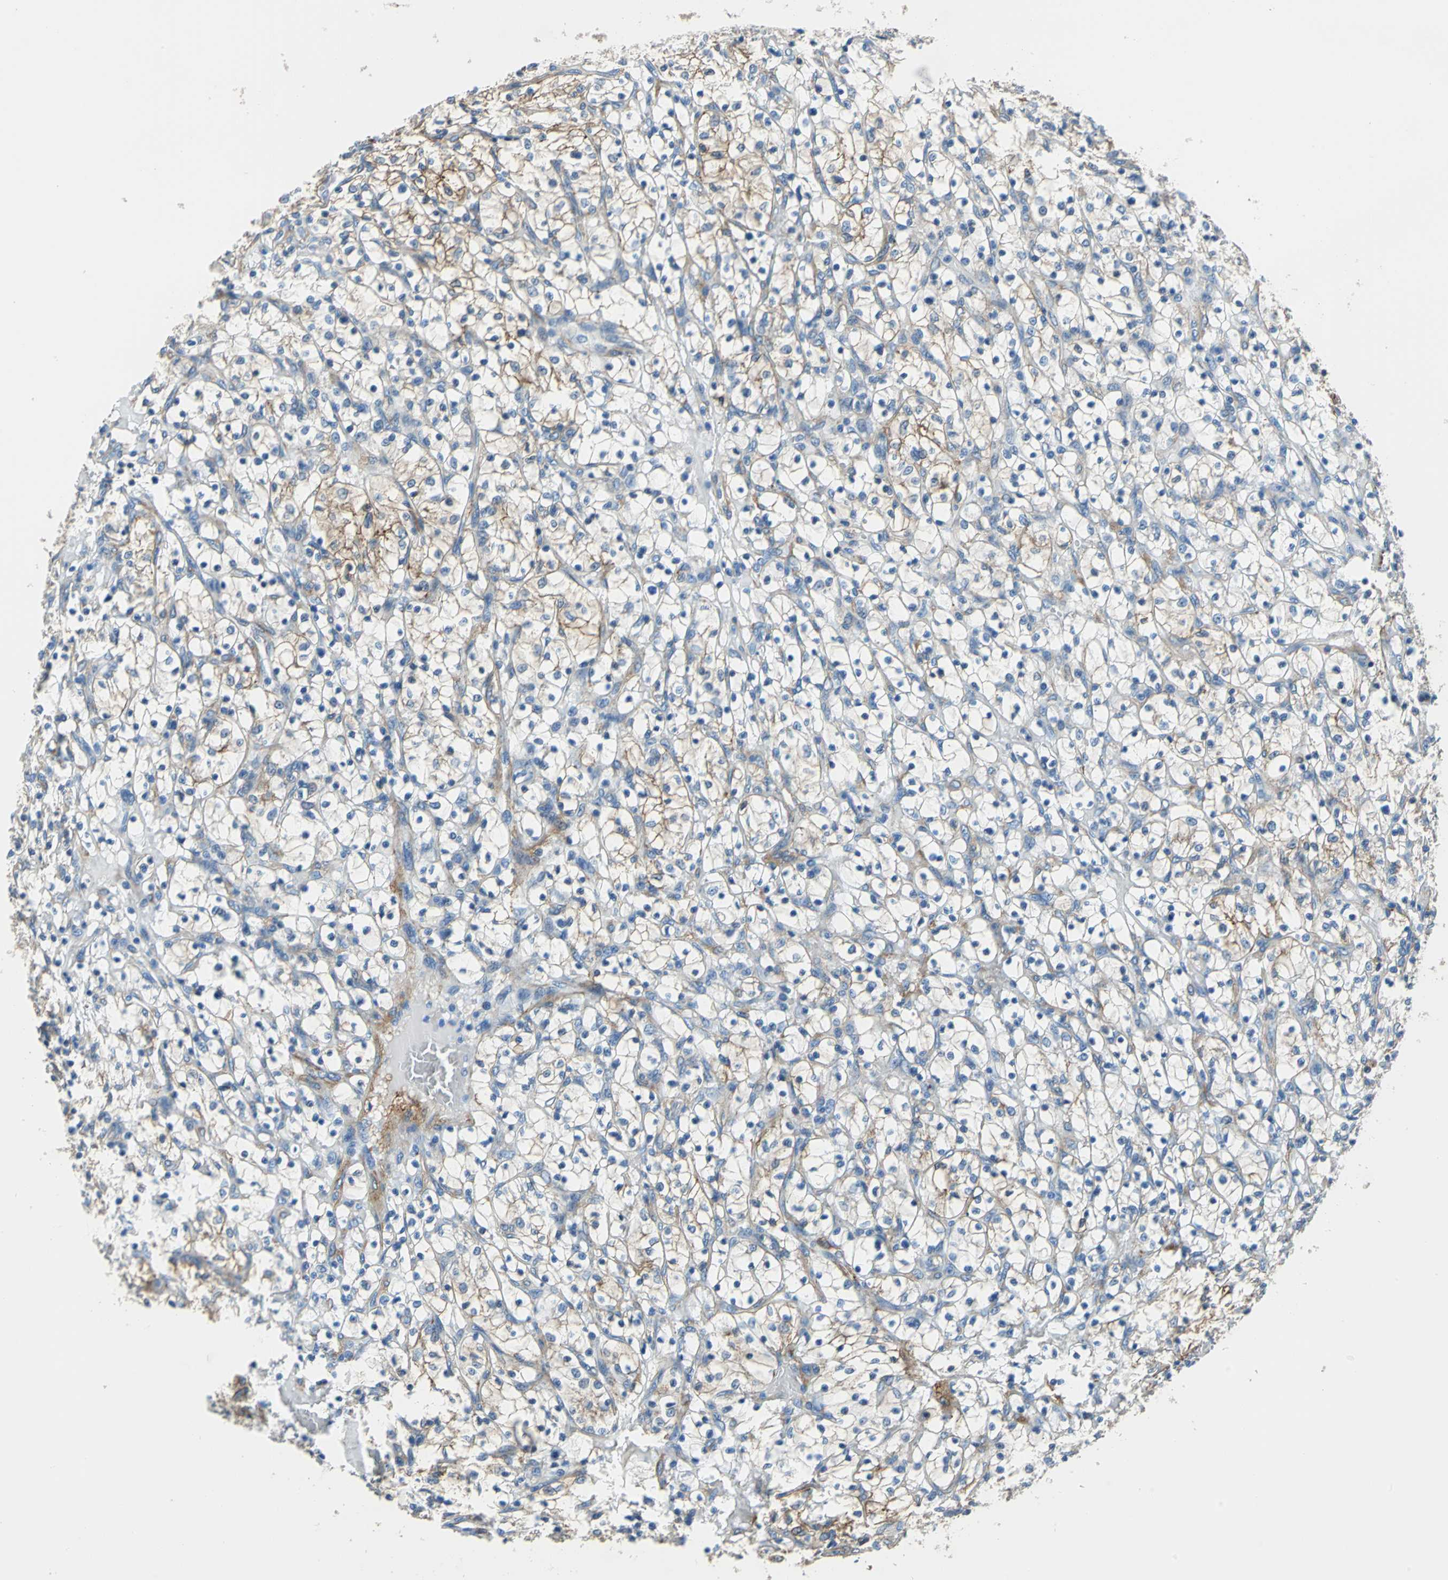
{"staining": {"intensity": "moderate", "quantity": "25%-75%", "location": "cytoplasmic/membranous"}, "tissue": "renal cancer", "cell_type": "Tumor cells", "image_type": "cancer", "snomed": [{"axis": "morphology", "description": "Adenocarcinoma, NOS"}, {"axis": "topography", "description": "Kidney"}], "caption": "Approximately 25%-75% of tumor cells in renal cancer (adenocarcinoma) reveal moderate cytoplasmic/membranous protein positivity as visualized by brown immunohistochemical staining.", "gene": "AKAP12", "patient": {"sex": "female", "age": 69}}